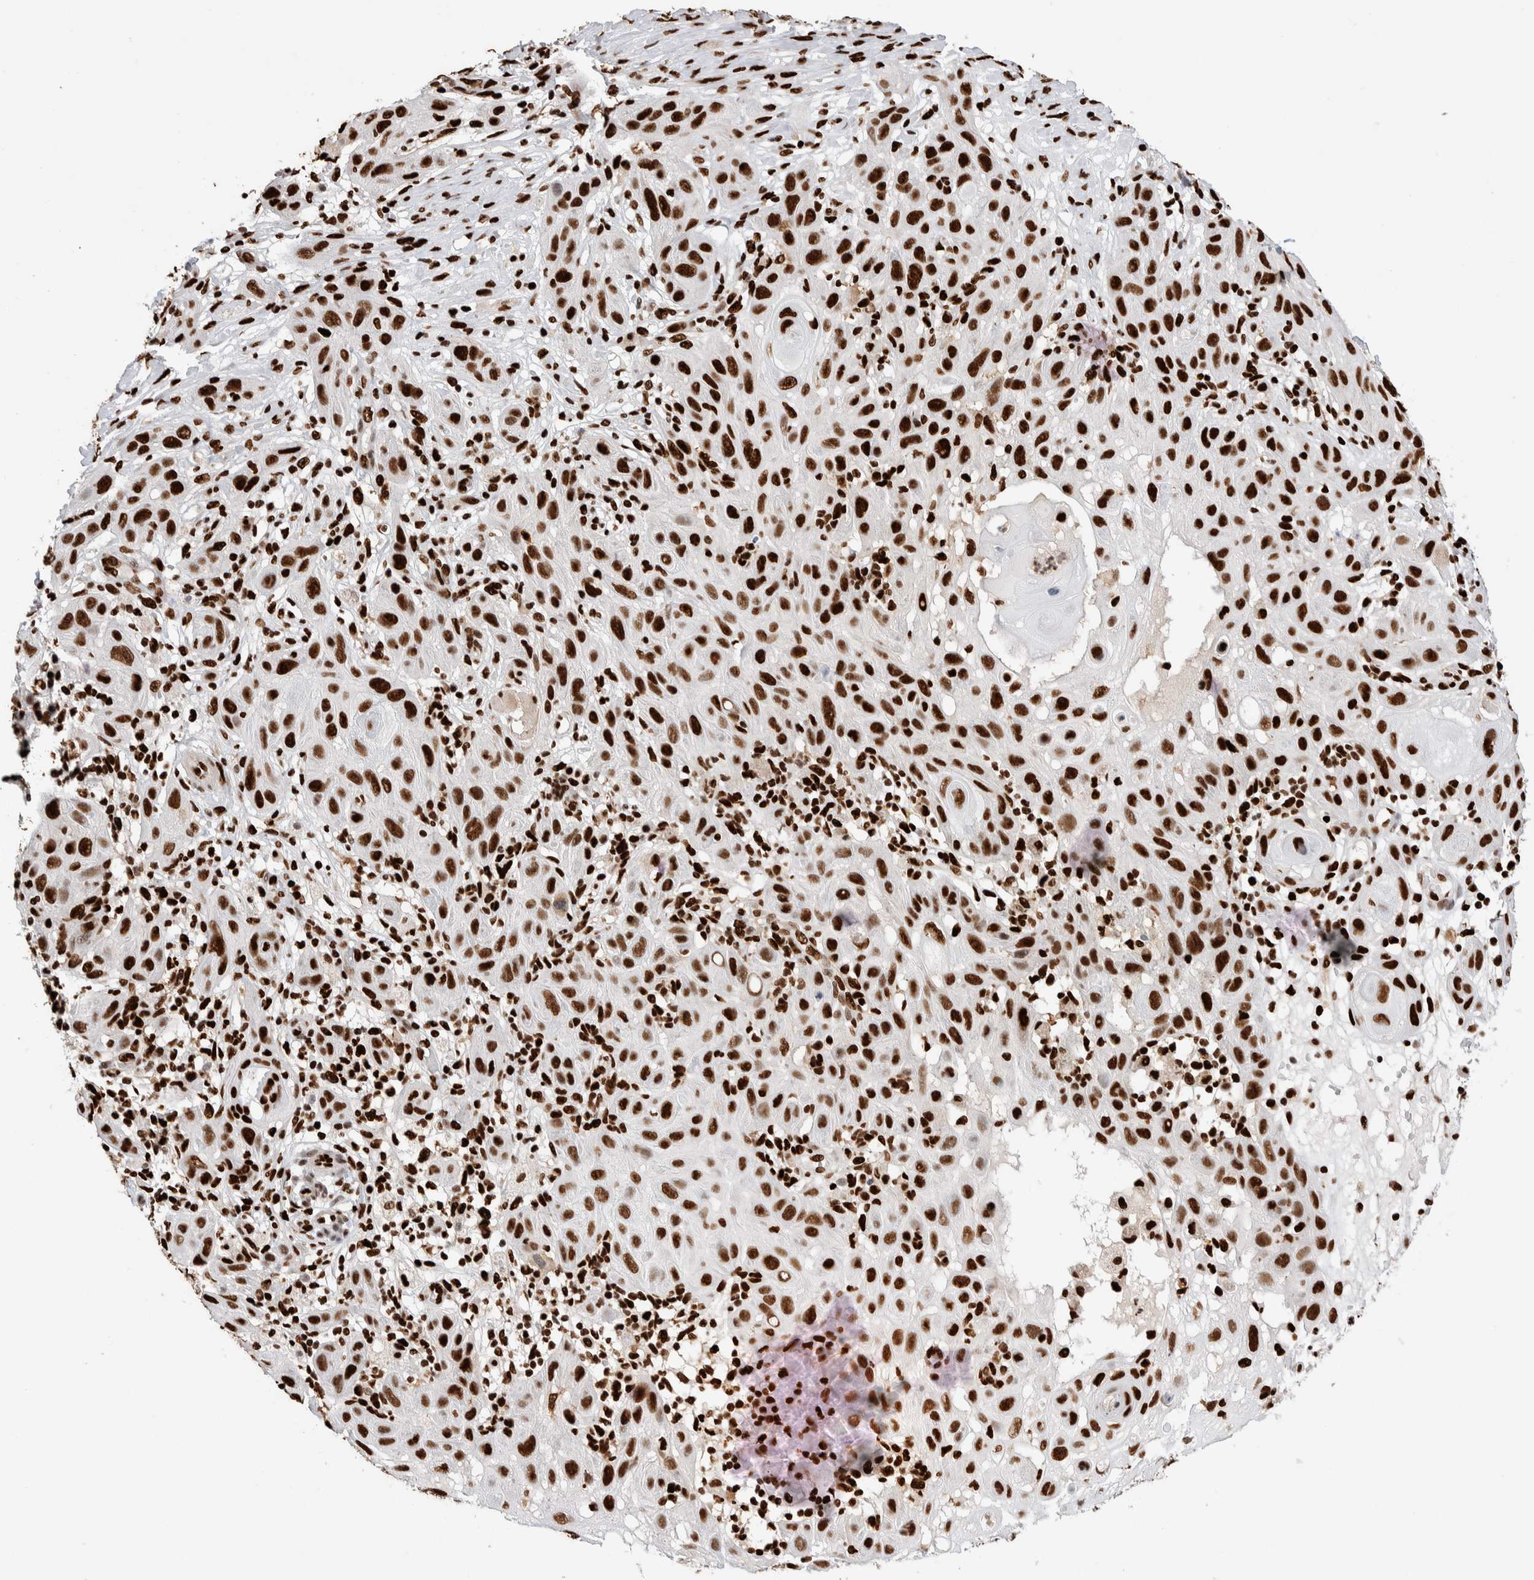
{"staining": {"intensity": "strong", "quantity": ">75%", "location": "nuclear"}, "tissue": "skin cancer", "cell_type": "Tumor cells", "image_type": "cancer", "snomed": [{"axis": "morphology", "description": "Squamous cell carcinoma, NOS"}, {"axis": "topography", "description": "Skin"}], "caption": "Protein analysis of skin cancer (squamous cell carcinoma) tissue exhibits strong nuclear expression in about >75% of tumor cells. (DAB IHC, brown staining for protein, blue staining for nuclei).", "gene": "RNASEK-C17orf49", "patient": {"sex": "female", "age": 96}}